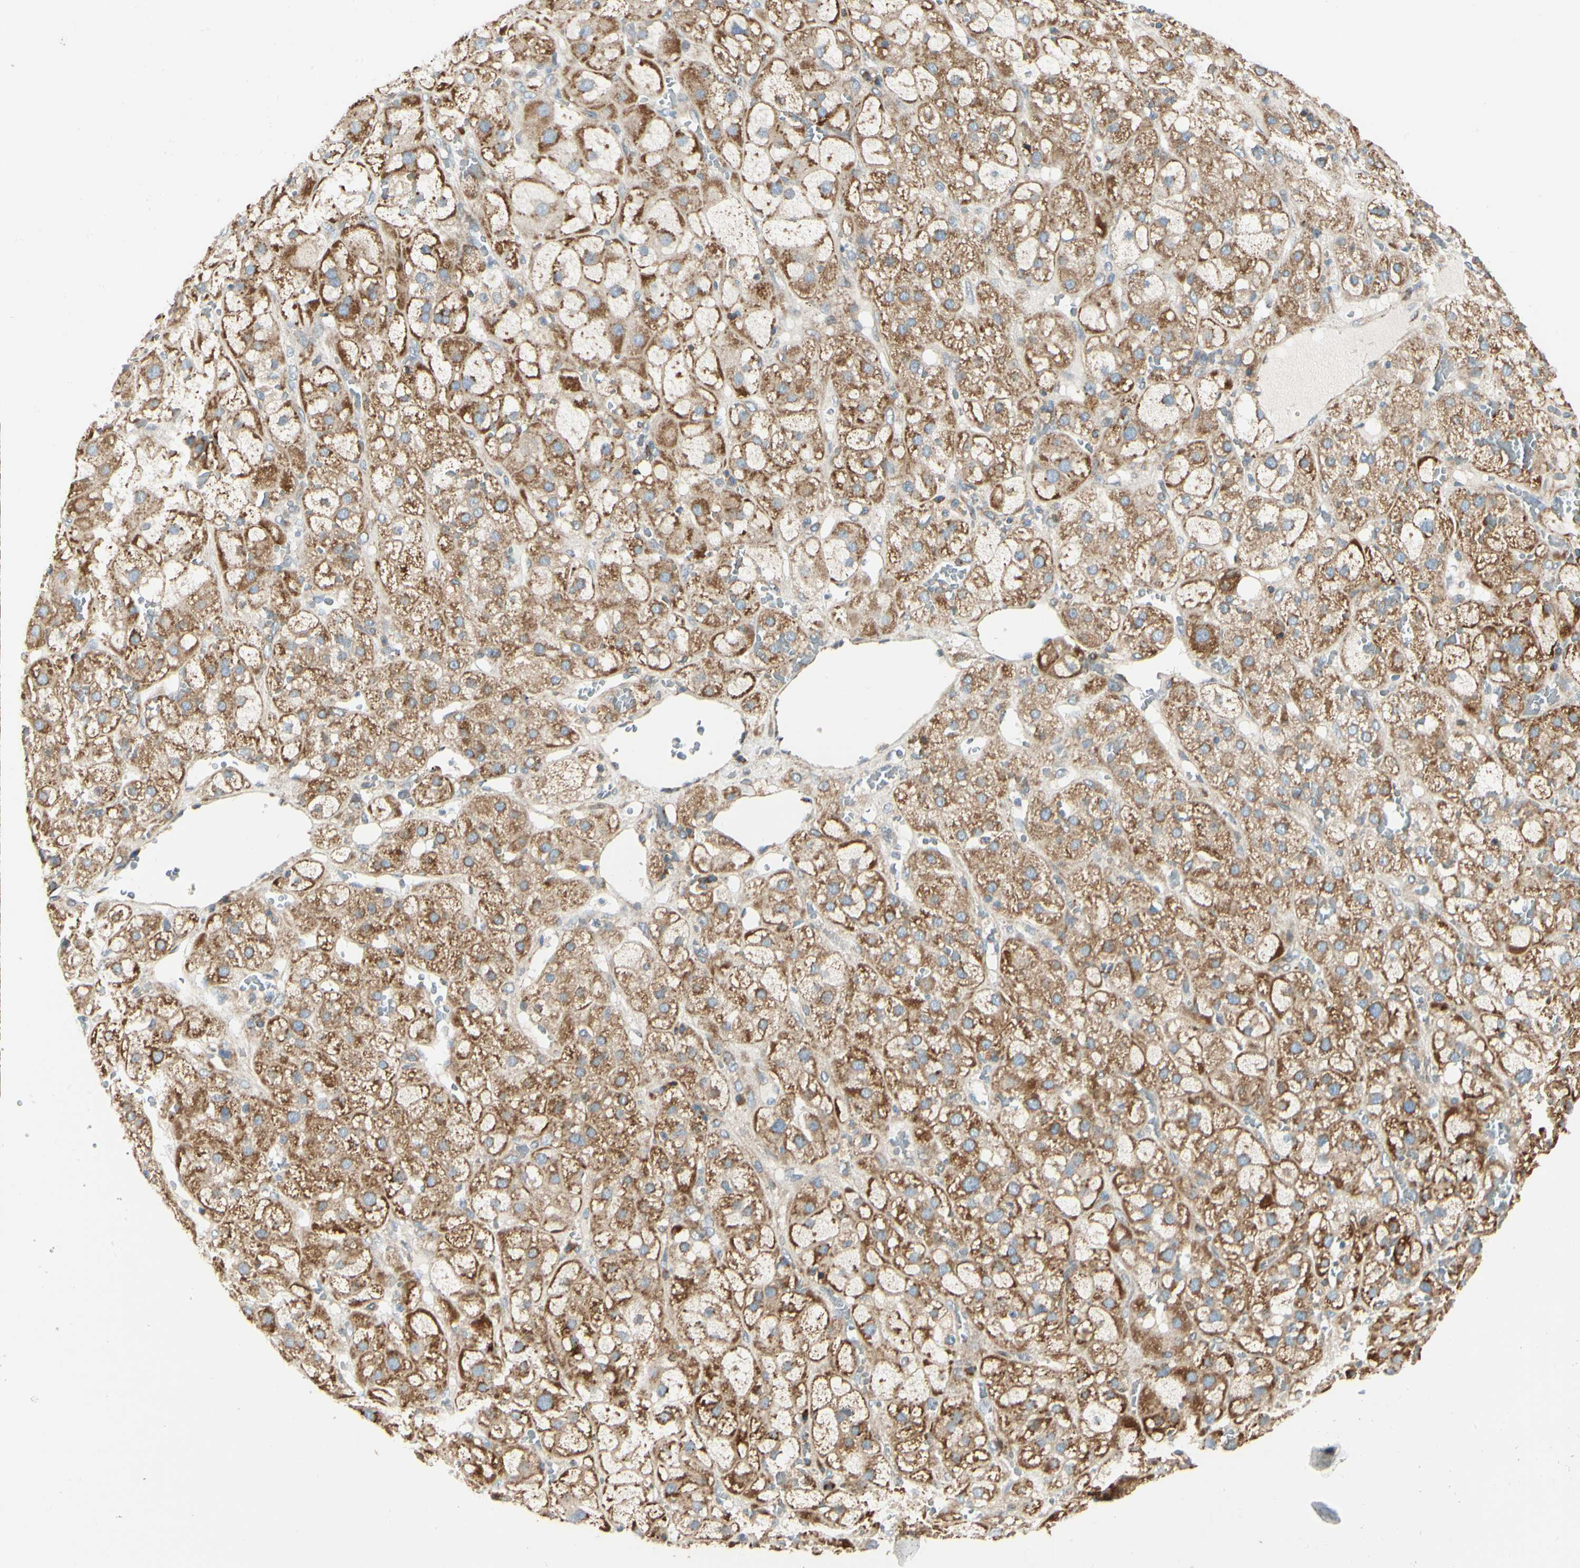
{"staining": {"intensity": "moderate", "quantity": ">75%", "location": "cytoplasmic/membranous"}, "tissue": "adrenal gland", "cell_type": "Glandular cells", "image_type": "normal", "snomed": [{"axis": "morphology", "description": "Normal tissue, NOS"}, {"axis": "topography", "description": "Adrenal gland"}], "caption": "Protein staining by immunohistochemistry demonstrates moderate cytoplasmic/membranous positivity in about >75% of glandular cells in benign adrenal gland.", "gene": "MRPL9", "patient": {"sex": "female", "age": 47}}